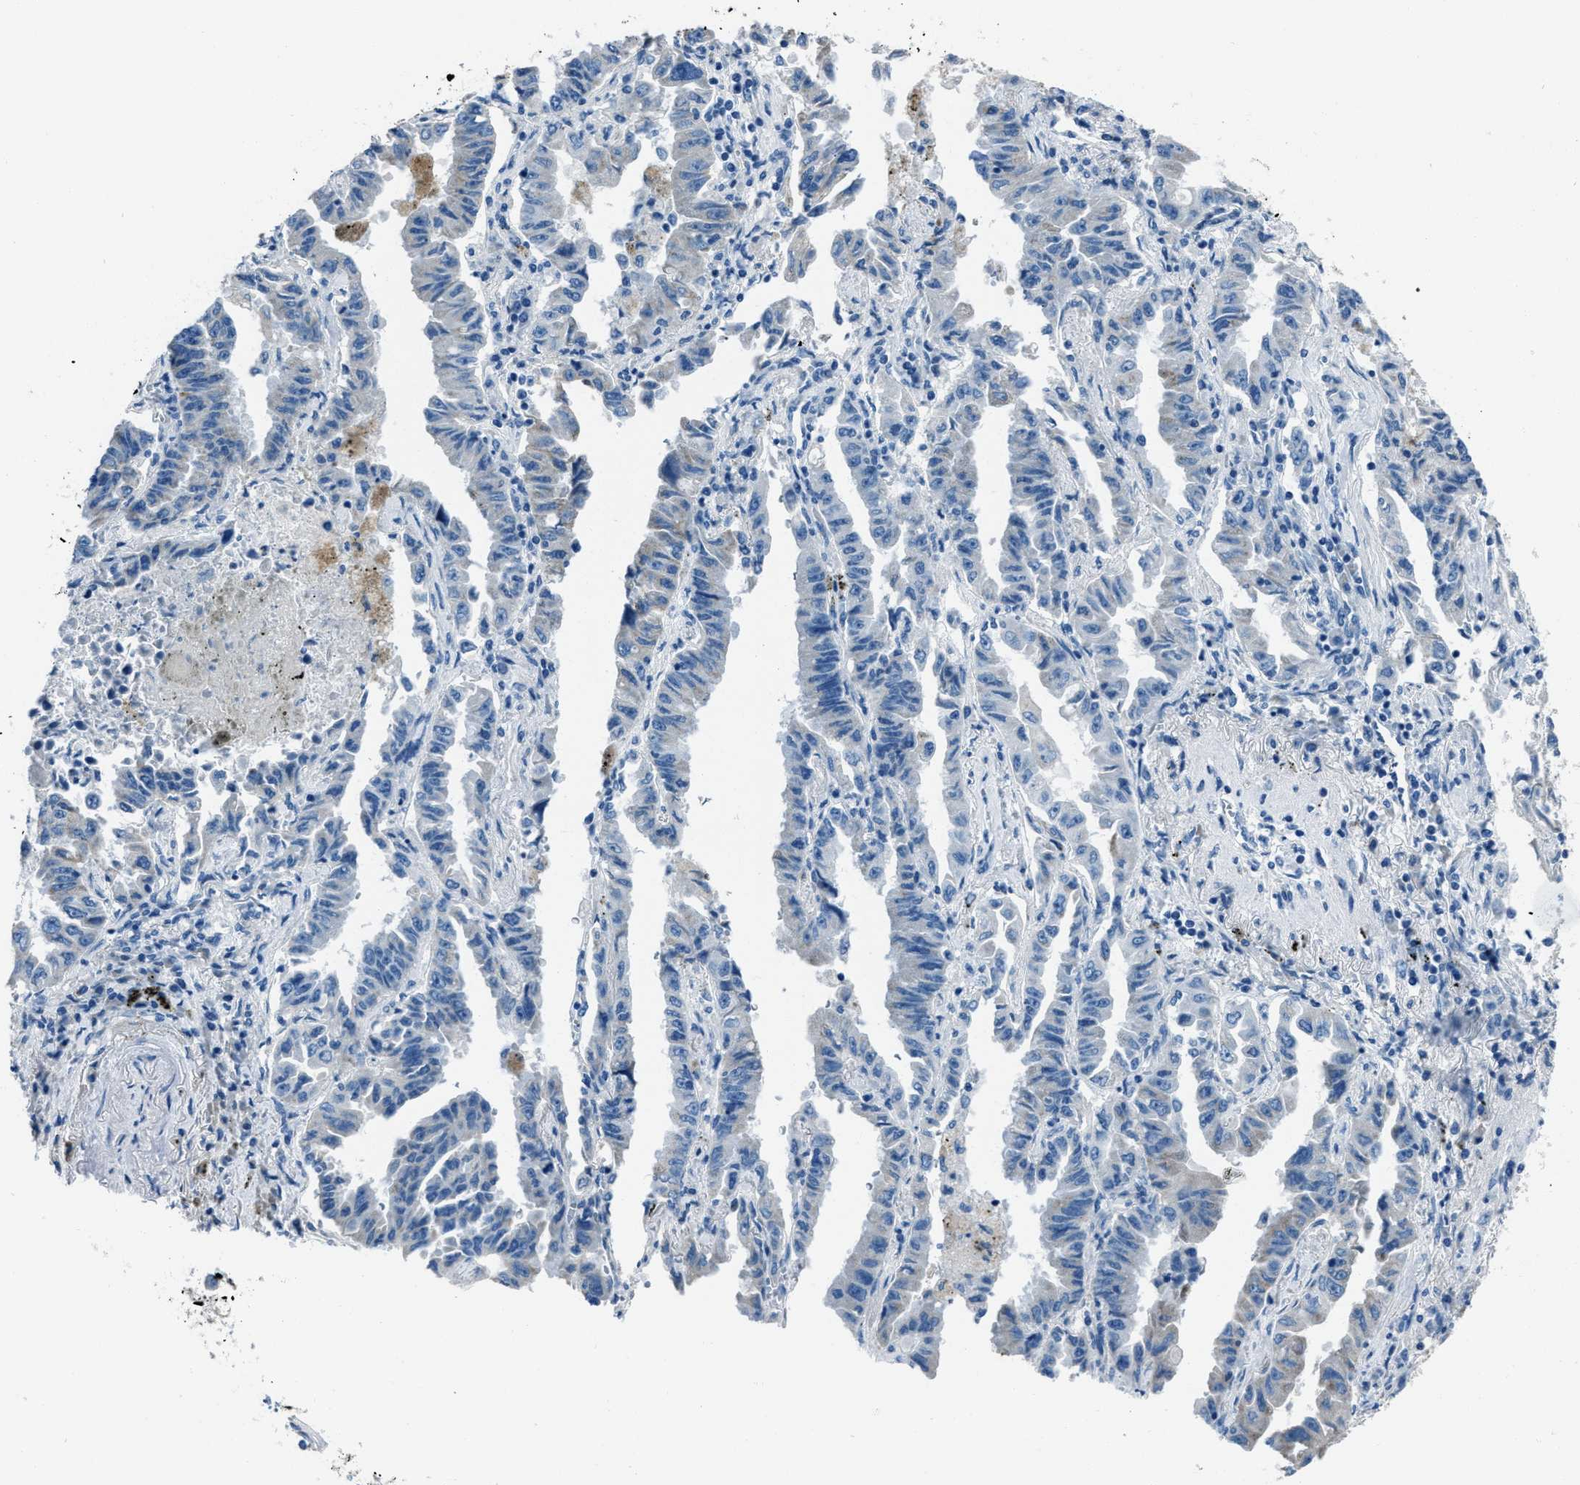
{"staining": {"intensity": "negative", "quantity": "none", "location": "none"}, "tissue": "lung cancer", "cell_type": "Tumor cells", "image_type": "cancer", "snomed": [{"axis": "morphology", "description": "Adenocarcinoma, NOS"}, {"axis": "topography", "description": "Lung"}], "caption": "The micrograph exhibits no significant expression in tumor cells of lung cancer.", "gene": "AMACR", "patient": {"sex": "female", "age": 51}}